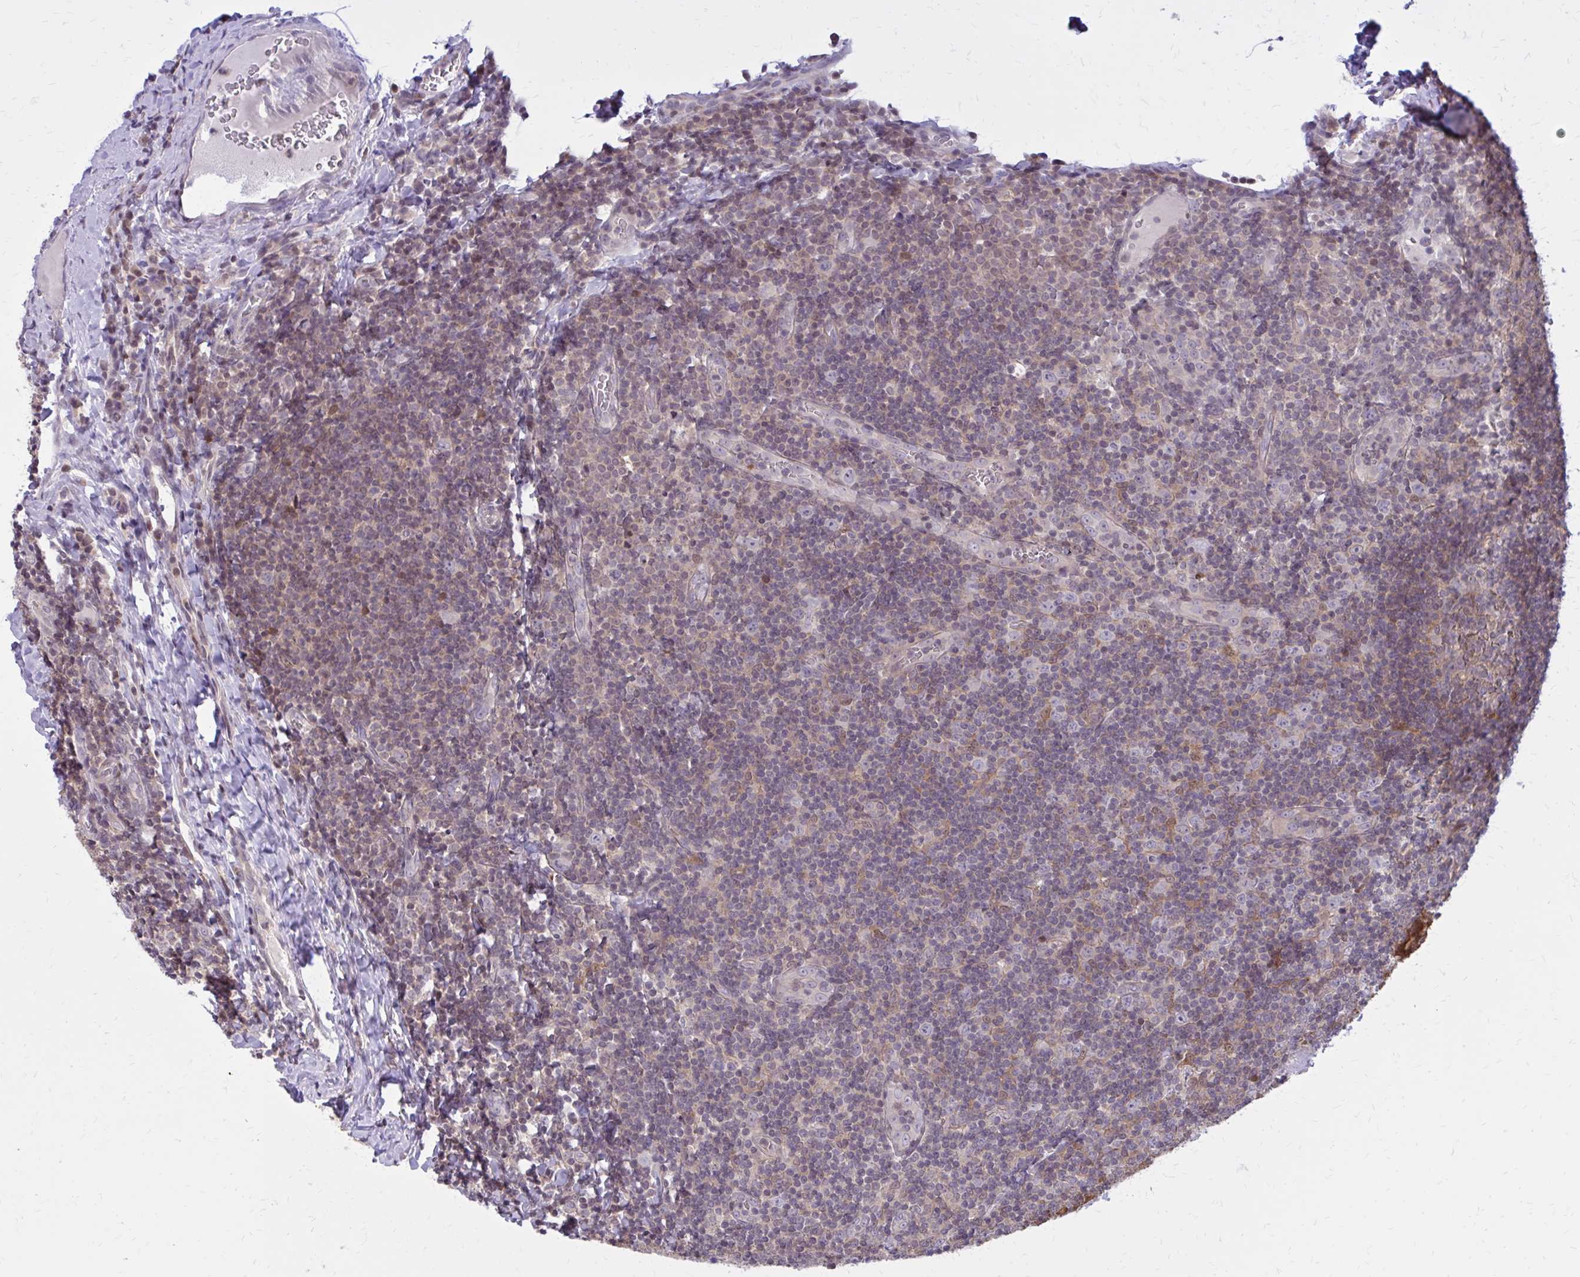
{"staining": {"intensity": "moderate", "quantity": "<25%", "location": "cytoplasmic/membranous"}, "tissue": "tonsil", "cell_type": "Germinal center cells", "image_type": "normal", "snomed": [{"axis": "morphology", "description": "Normal tissue, NOS"}, {"axis": "morphology", "description": "Inflammation, NOS"}, {"axis": "topography", "description": "Tonsil"}], "caption": "Germinal center cells exhibit low levels of moderate cytoplasmic/membranous positivity in about <25% of cells in unremarkable tonsil. The protein is shown in brown color, while the nuclei are stained blue.", "gene": "DBI", "patient": {"sex": "female", "age": 31}}